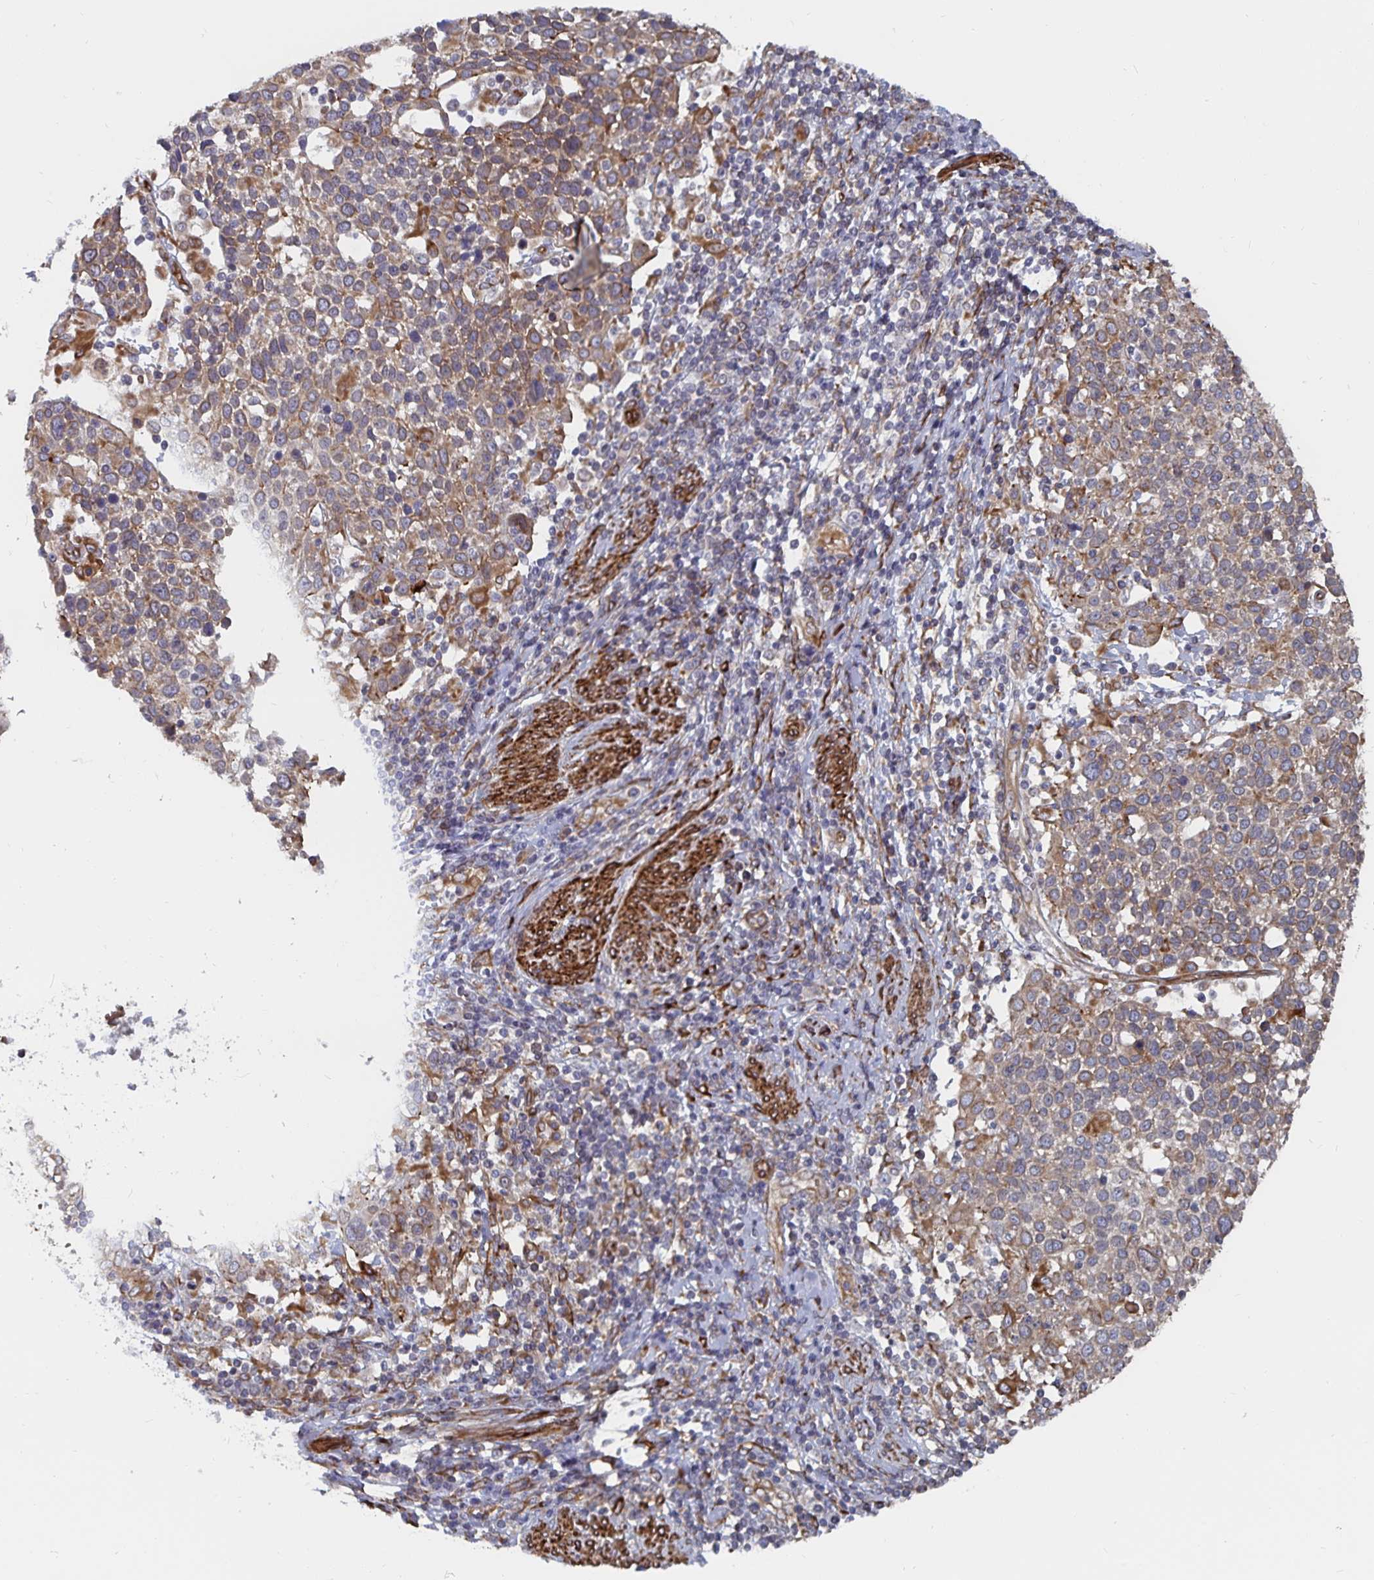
{"staining": {"intensity": "weak", "quantity": ">75%", "location": "cytoplasmic/membranous"}, "tissue": "cervical cancer", "cell_type": "Tumor cells", "image_type": "cancer", "snomed": [{"axis": "morphology", "description": "Squamous cell carcinoma, NOS"}, {"axis": "topography", "description": "Cervix"}], "caption": "Protein staining exhibits weak cytoplasmic/membranous staining in approximately >75% of tumor cells in squamous cell carcinoma (cervical). (DAB (3,3'-diaminobenzidine) IHC, brown staining for protein, blue staining for nuclei).", "gene": "BCAP29", "patient": {"sex": "female", "age": 61}}